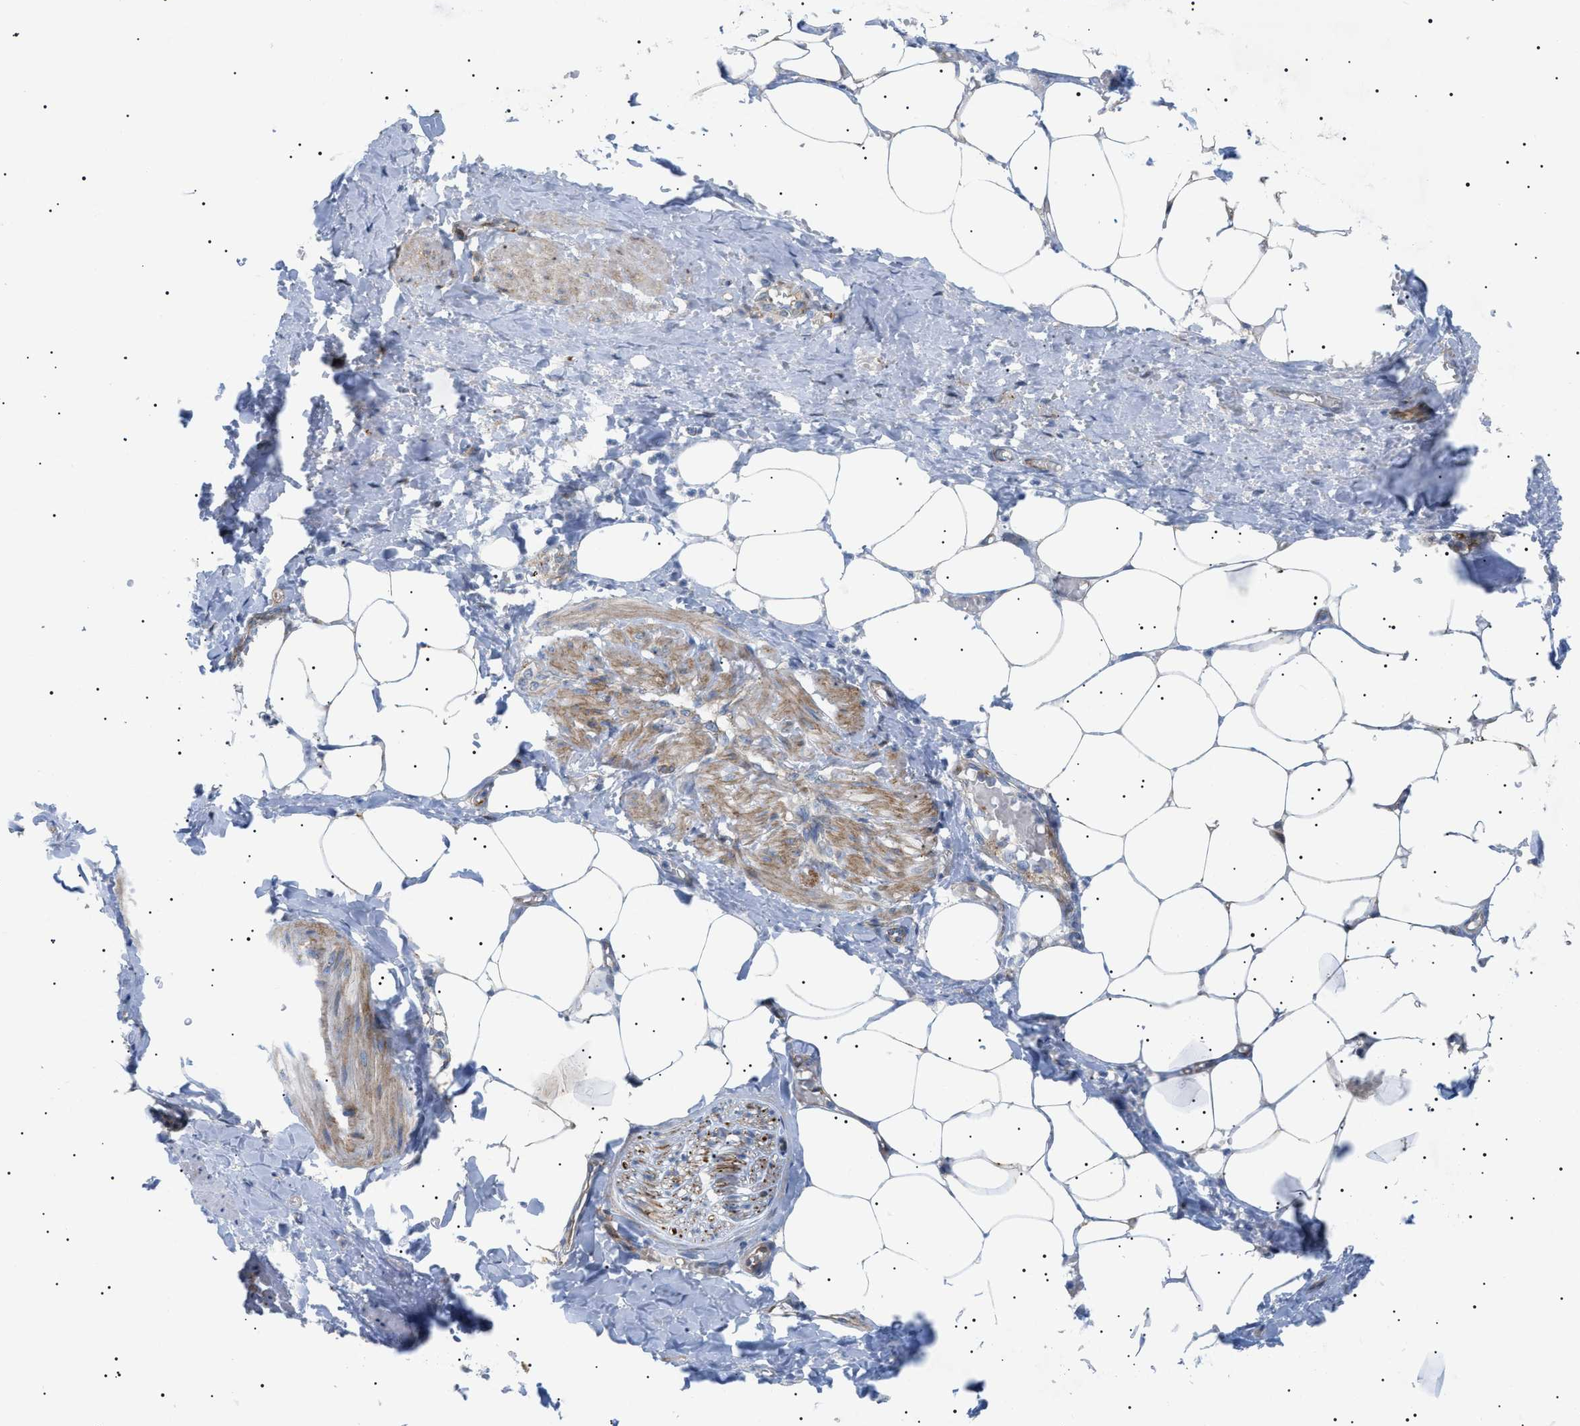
{"staining": {"intensity": "weak", "quantity": "25%-75%", "location": "cytoplasmic/membranous"}, "tissue": "adipose tissue", "cell_type": "Adipocytes", "image_type": "normal", "snomed": [{"axis": "morphology", "description": "Normal tissue, NOS"}, {"axis": "topography", "description": "Soft tissue"}, {"axis": "topography", "description": "Vascular tissue"}], "caption": "The micrograph demonstrates staining of normal adipose tissue, revealing weak cytoplasmic/membranous protein expression (brown color) within adipocytes.", "gene": "SFXN5", "patient": {"sex": "female", "age": 35}}